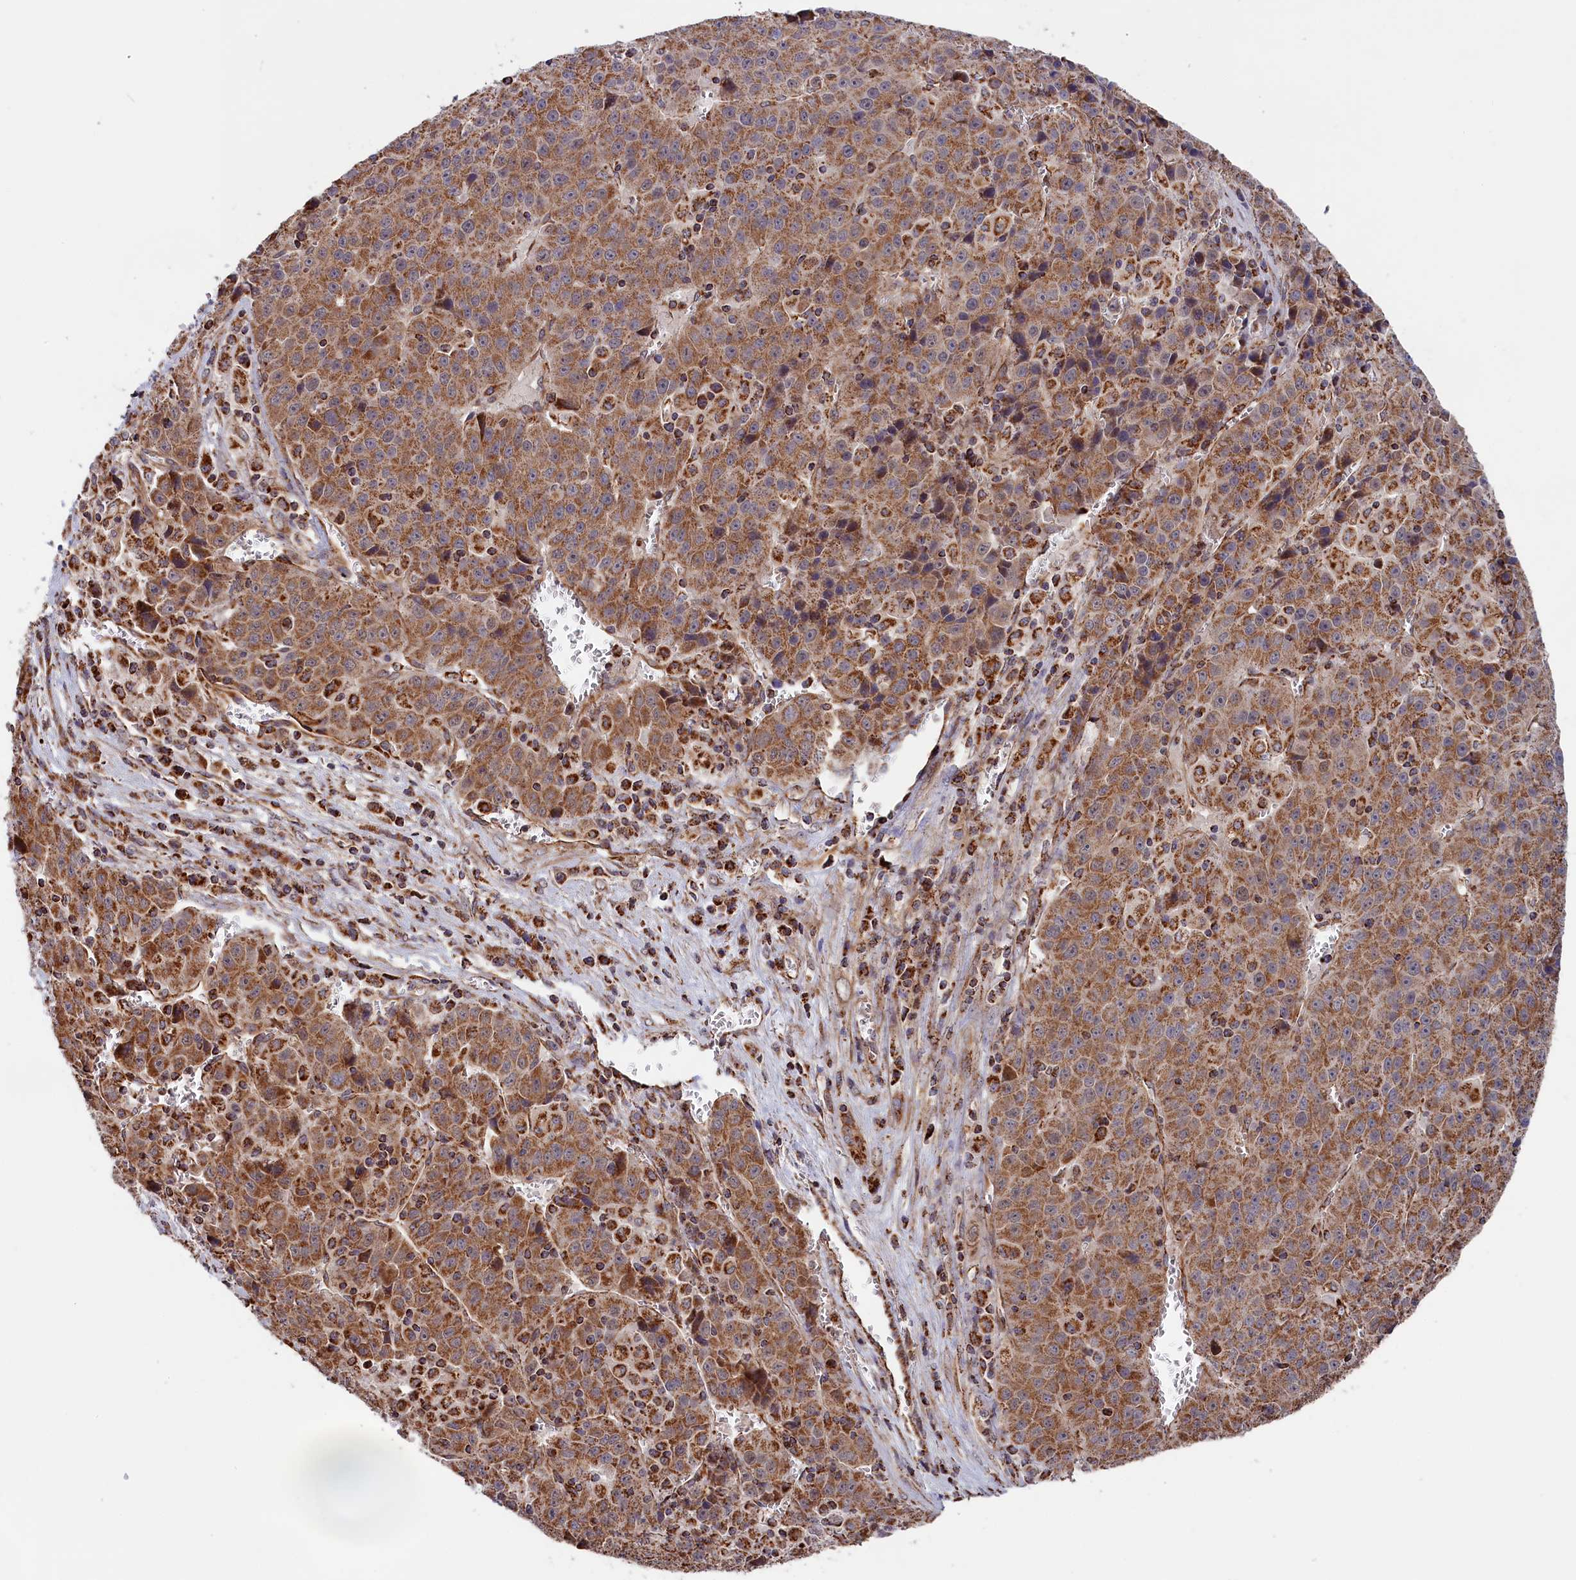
{"staining": {"intensity": "strong", "quantity": ">75%", "location": "cytoplasmic/membranous"}, "tissue": "liver cancer", "cell_type": "Tumor cells", "image_type": "cancer", "snomed": [{"axis": "morphology", "description": "Carcinoma, Hepatocellular, NOS"}, {"axis": "topography", "description": "Liver"}], "caption": "Immunohistochemistry photomicrograph of human hepatocellular carcinoma (liver) stained for a protein (brown), which displays high levels of strong cytoplasmic/membranous staining in about >75% of tumor cells.", "gene": "MACROD1", "patient": {"sex": "female", "age": 53}}